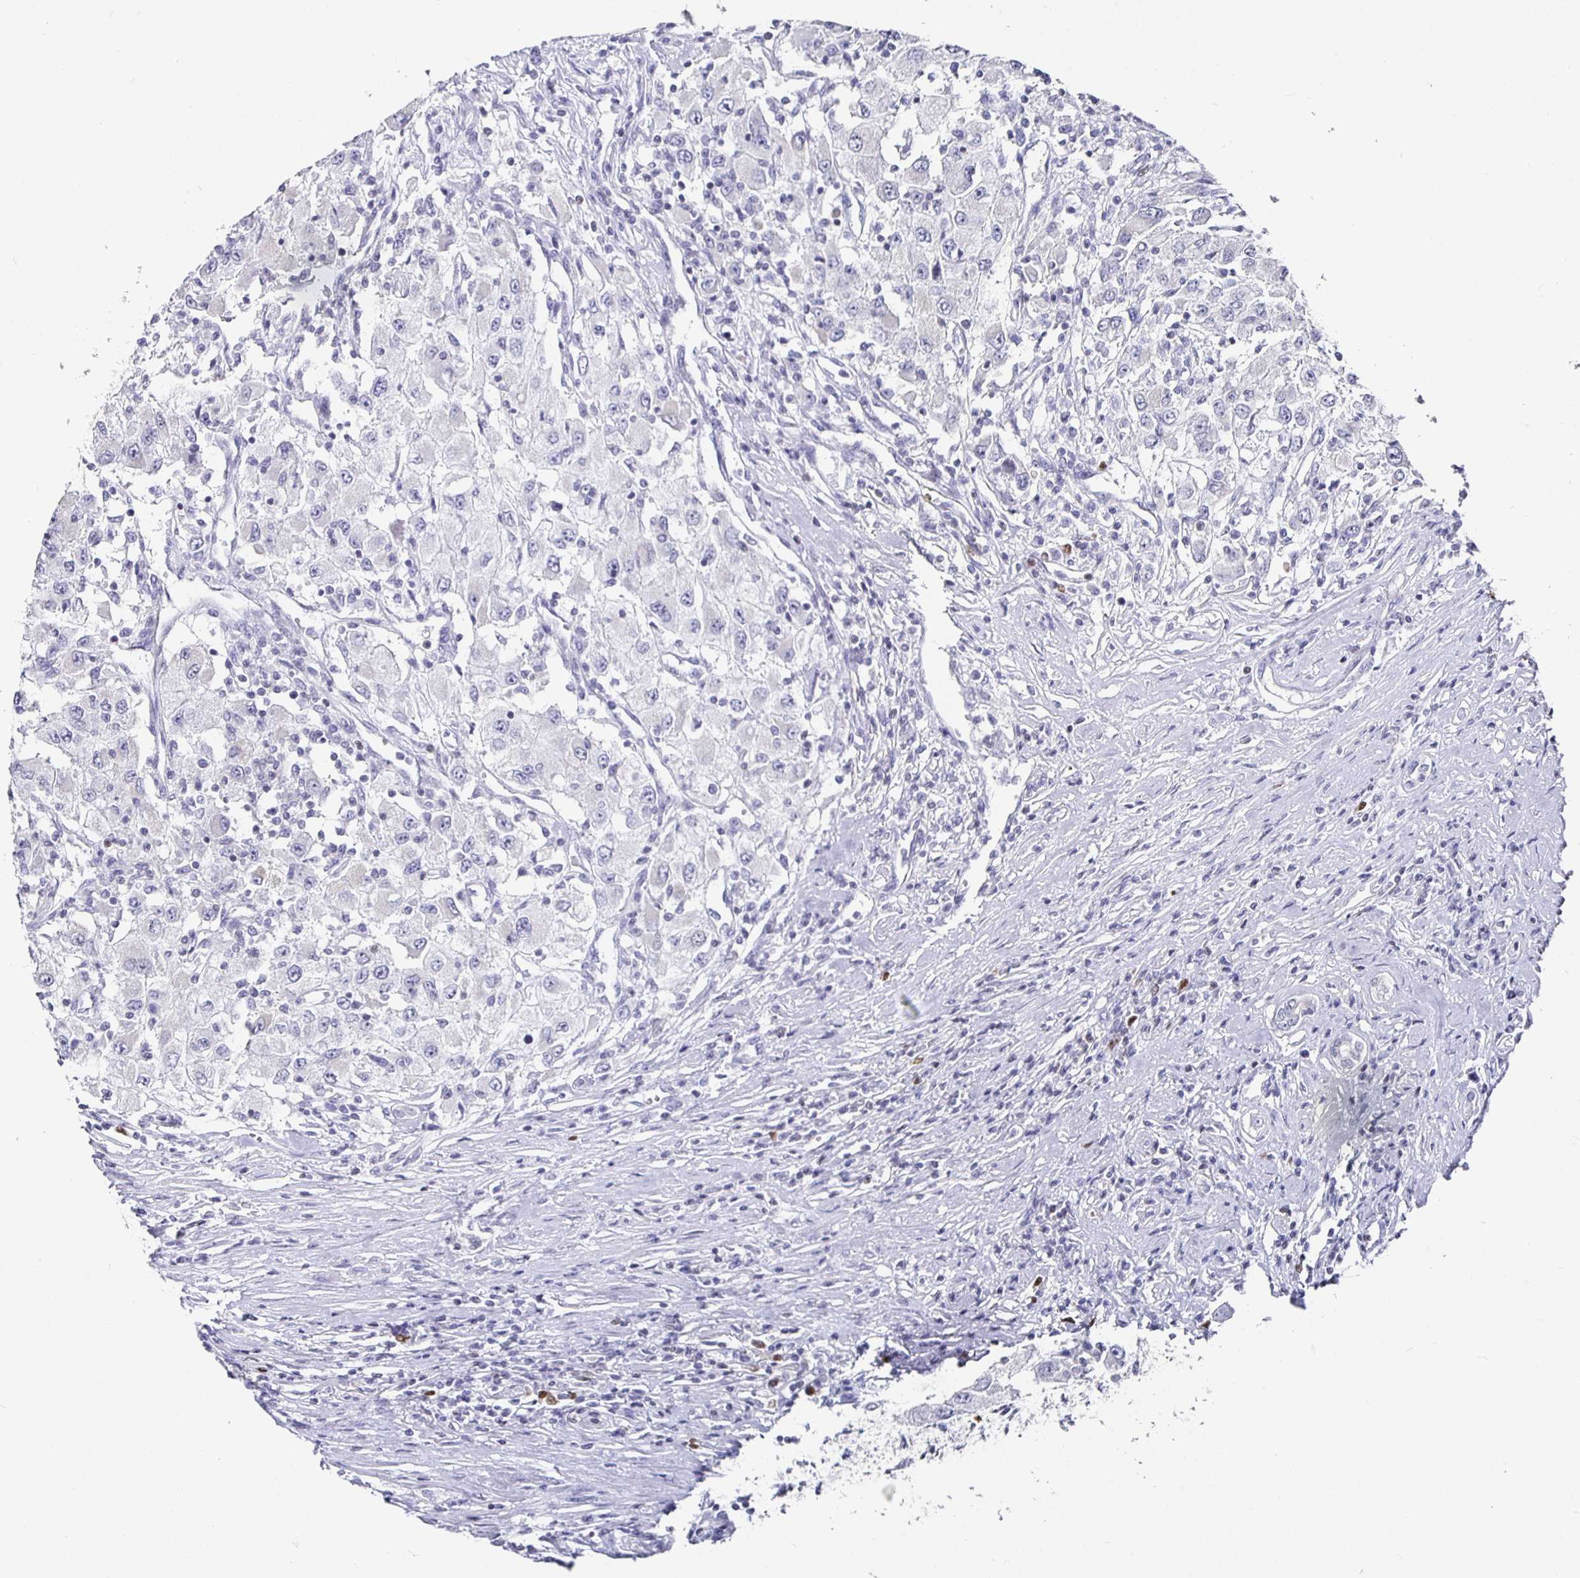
{"staining": {"intensity": "negative", "quantity": "none", "location": "none"}, "tissue": "renal cancer", "cell_type": "Tumor cells", "image_type": "cancer", "snomed": [{"axis": "morphology", "description": "Adenocarcinoma, NOS"}, {"axis": "topography", "description": "Kidney"}], "caption": "Immunohistochemistry (IHC) photomicrograph of adenocarcinoma (renal) stained for a protein (brown), which reveals no positivity in tumor cells. The staining is performed using DAB (3,3'-diaminobenzidine) brown chromogen with nuclei counter-stained in using hematoxylin.", "gene": "RUNX2", "patient": {"sex": "female", "age": 67}}